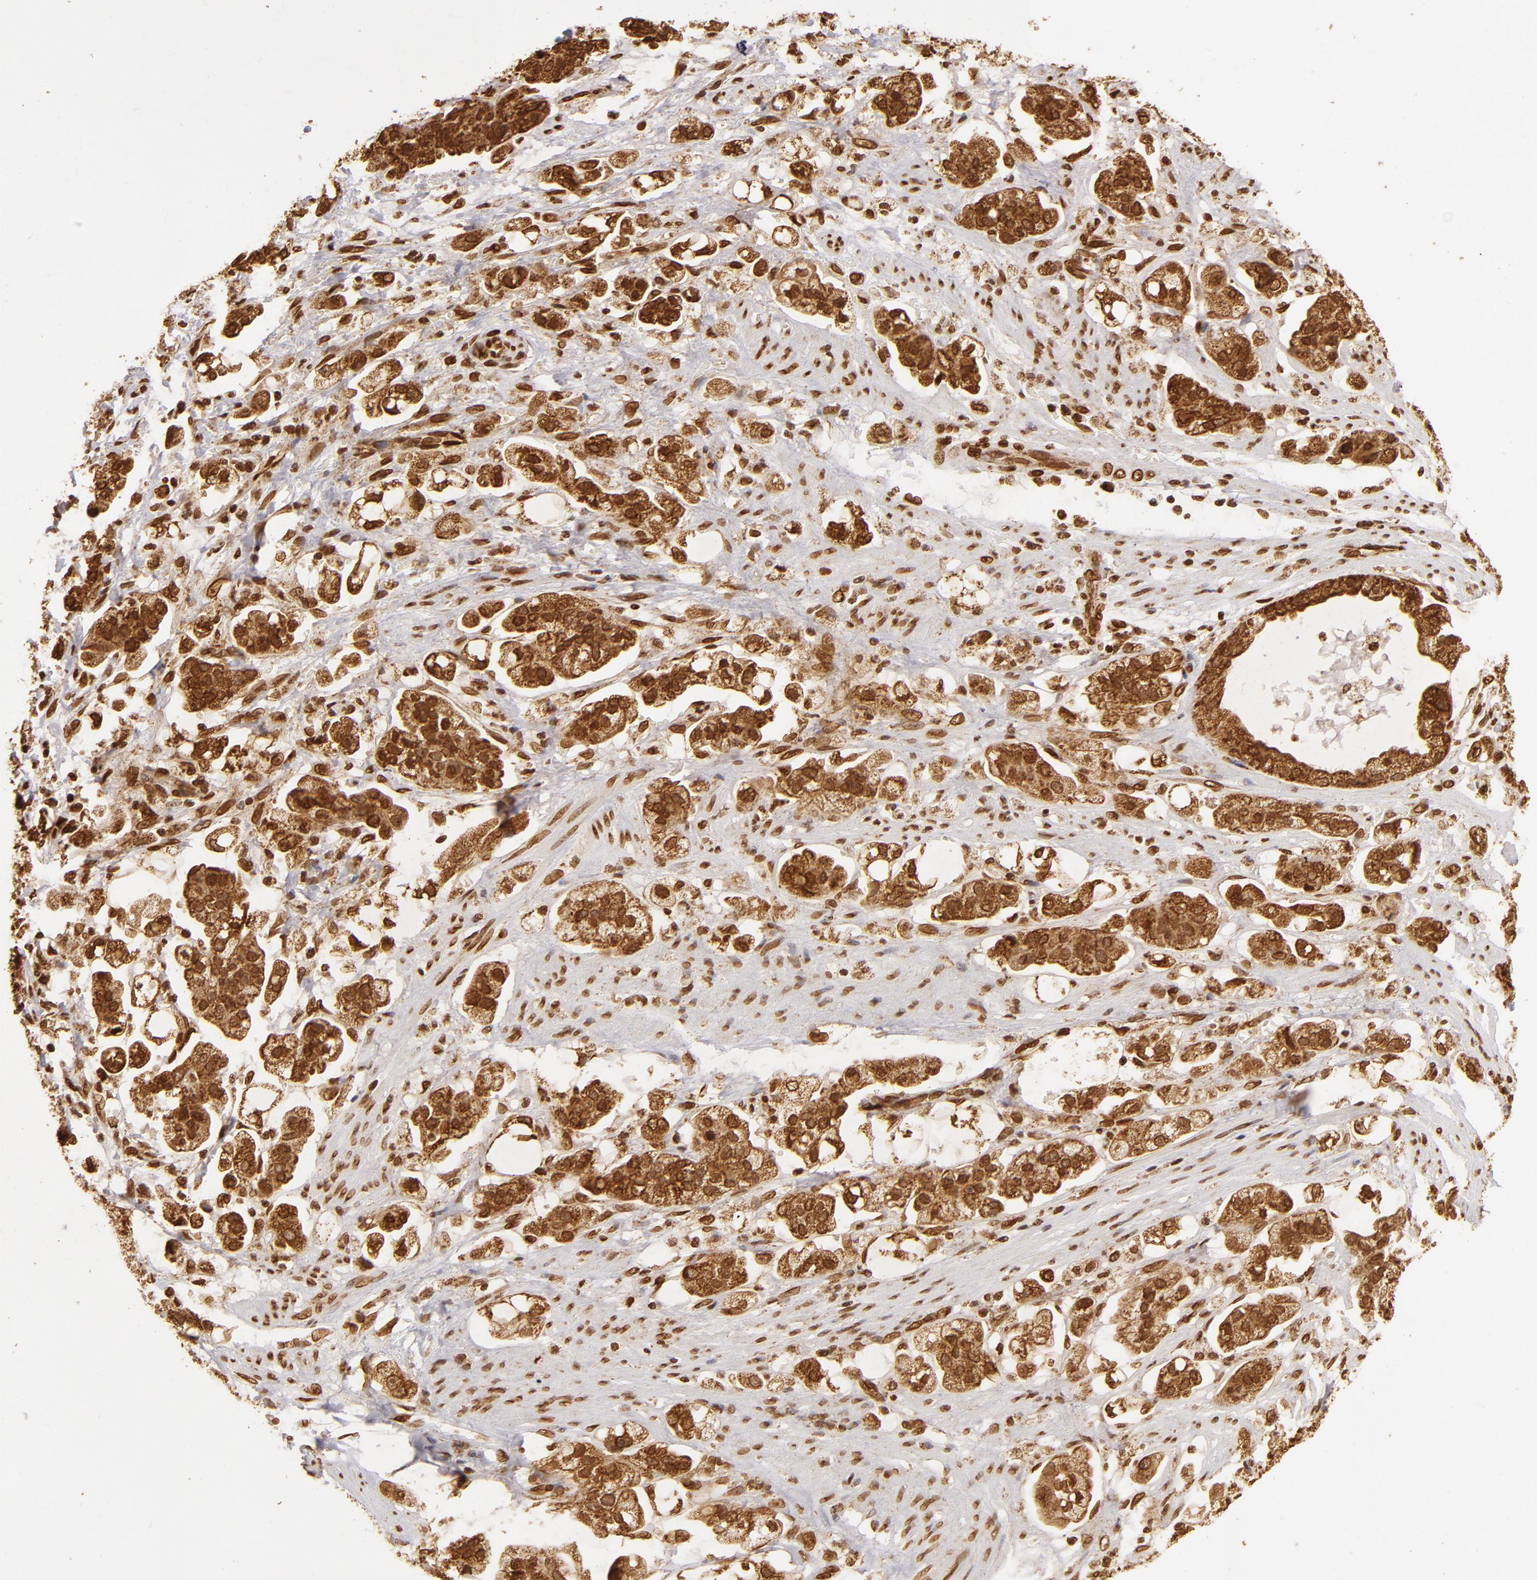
{"staining": {"intensity": "strong", "quantity": ">75%", "location": "cytoplasmic/membranous,nuclear"}, "tissue": "stomach cancer", "cell_type": "Tumor cells", "image_type": "cancer", "snomed": [{"axis": "morphology", "description": "Adenocarcinoma, NOS"}, {"axis": "topography", "description": "Stomach"}], "caption": "About >75% of tumor cells in human stomach cancer exhibit strong cytoplasmic/membranous and nuclear protein expression as visualized by brown immunohistochemical staining.", "gene": "CUL3", "patient": {"sex": "male", "age": 62}}